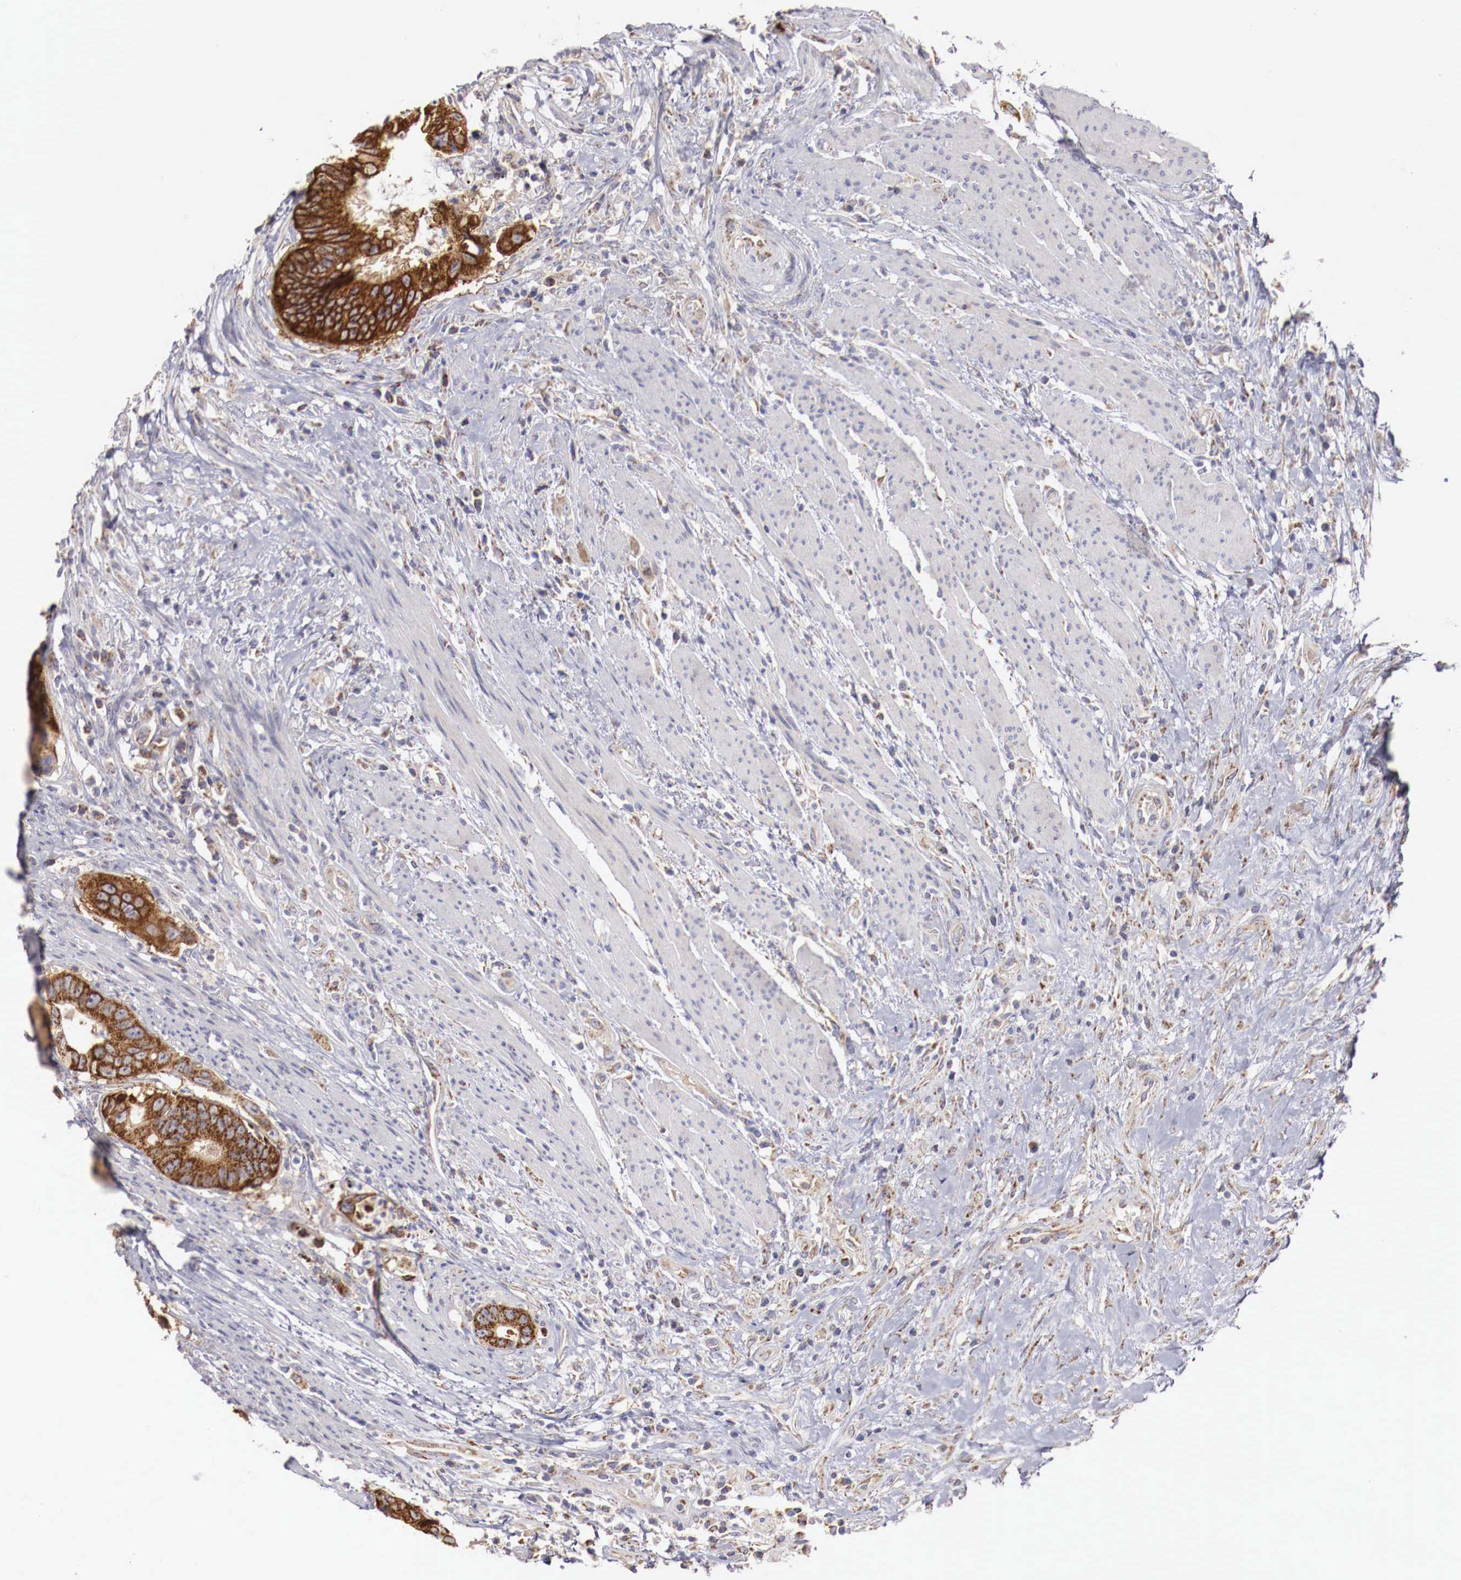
{"staining": {"intensity": "strong", "quantity": ">75%", "location": "cytoplasmic/membranous"}, "tissue": "colorectal cancer", "cell_type": "Tumor cells", "image_type": "cancer", "snomed": [{"axis": "morphology", "description": "Adenocarcinoma, NOS"}, {"axis": "topography", "description": "Rectum"}], "caption": "Colorectal adenocarcinoma stained for a protein (brown) displays strong cytoplasmic/membranous positive expression in approximately >75% of tumor cells.", "gene": "XPNPEP3", "patient": {"sex": "female", "age": 65}}